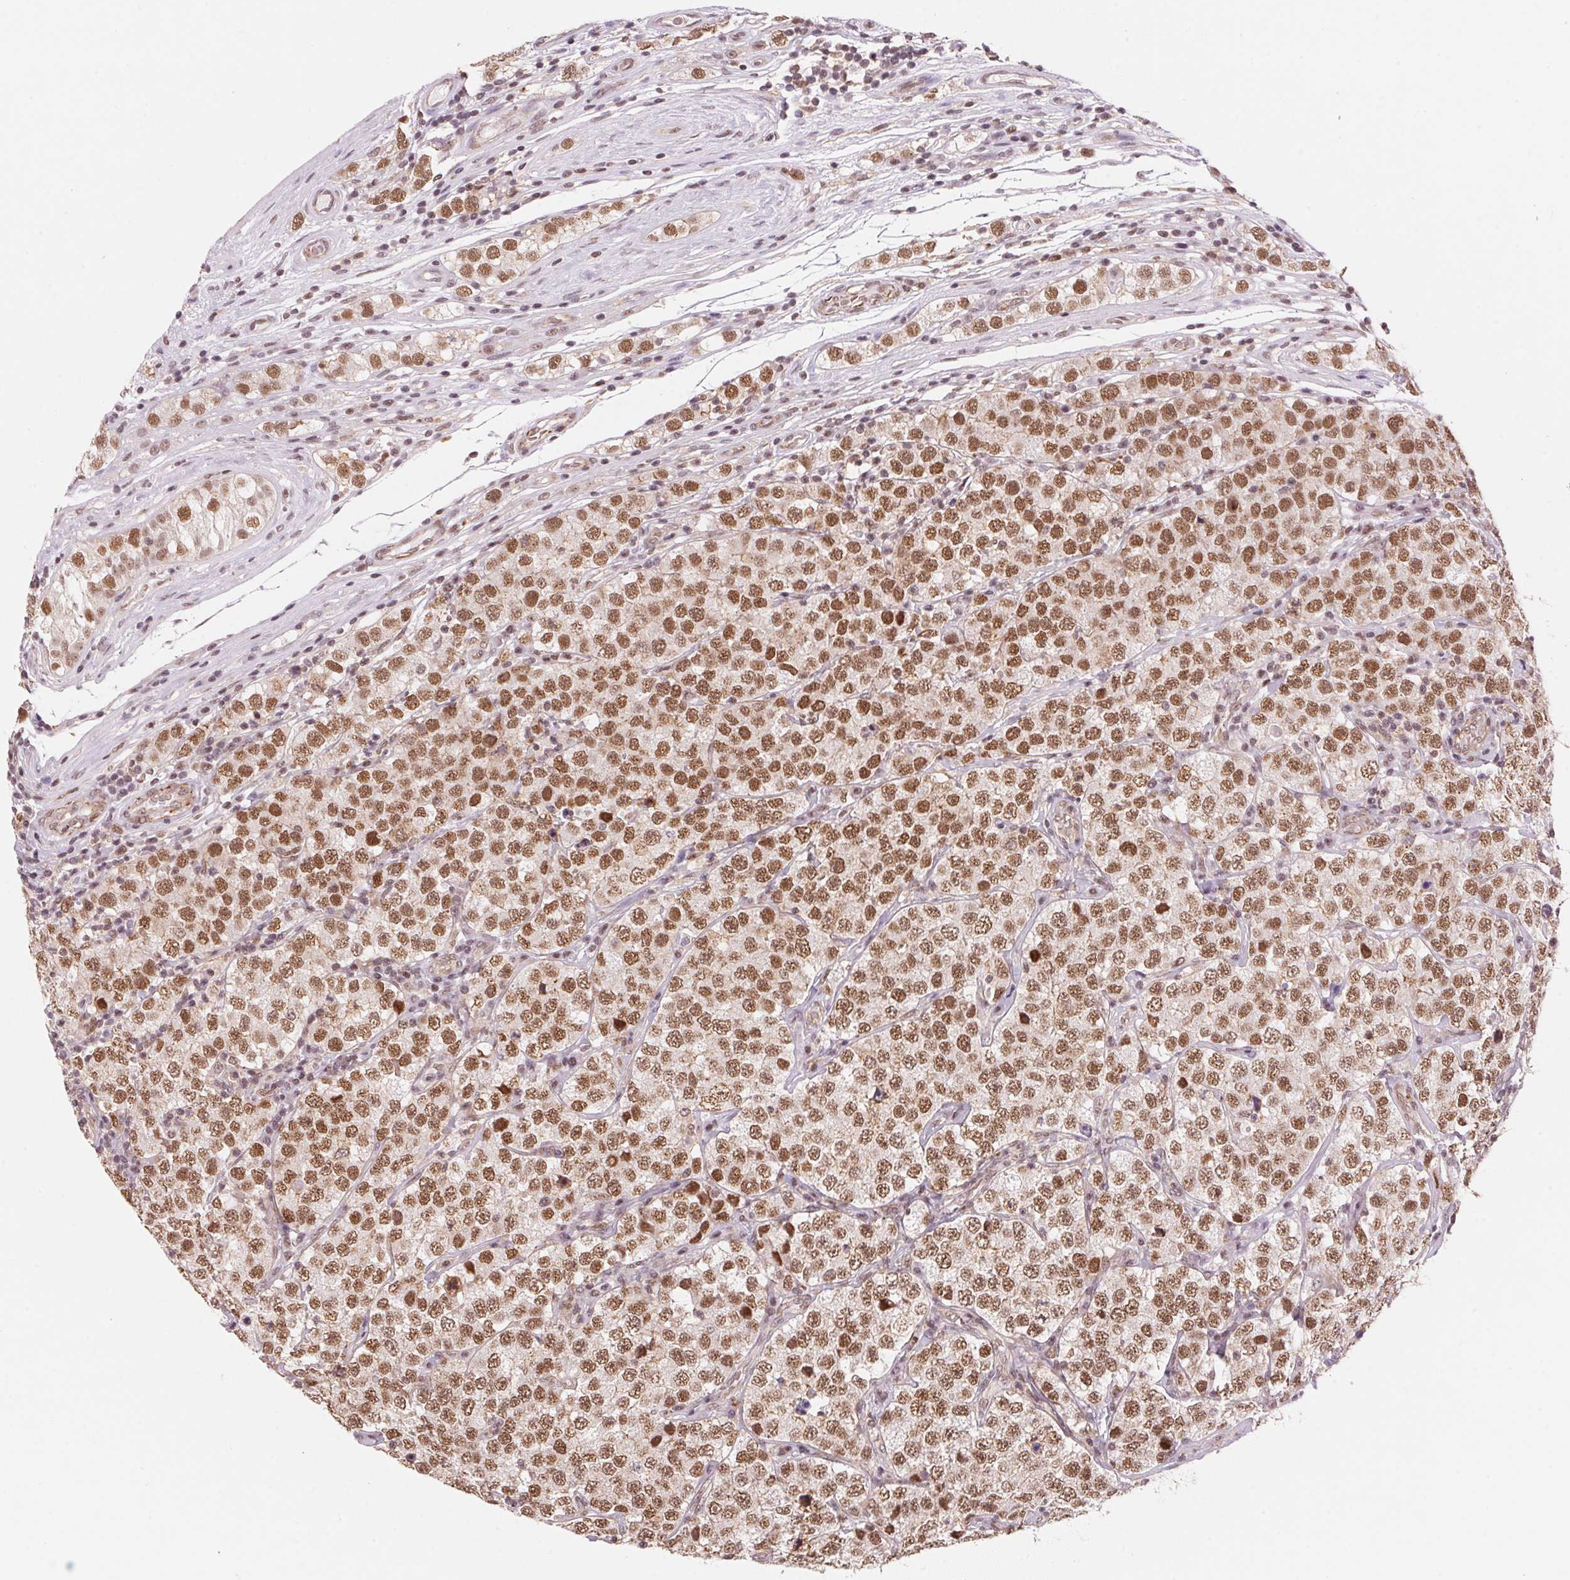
{"staining": {"intensity": "moderate", "quantity": ">75%", "location": "nuclear"}, "tissue": "testis cancer", "cell_type": "Tumor cells", "image_type": "cancer", "snomed": [{"axis": "morphology", "description": "Seminoma, NOS"}, {"axis": "topography", "description": "Testis"}], "caption": "A histopathology image showing moderate nuclear positivity in approximately >75% of tumor cells in testis seminoma, as visualized by brown immunohistochemical staining.", "gene": "HNRNPDL", "patient": {"sex": "male", "age": 34}}